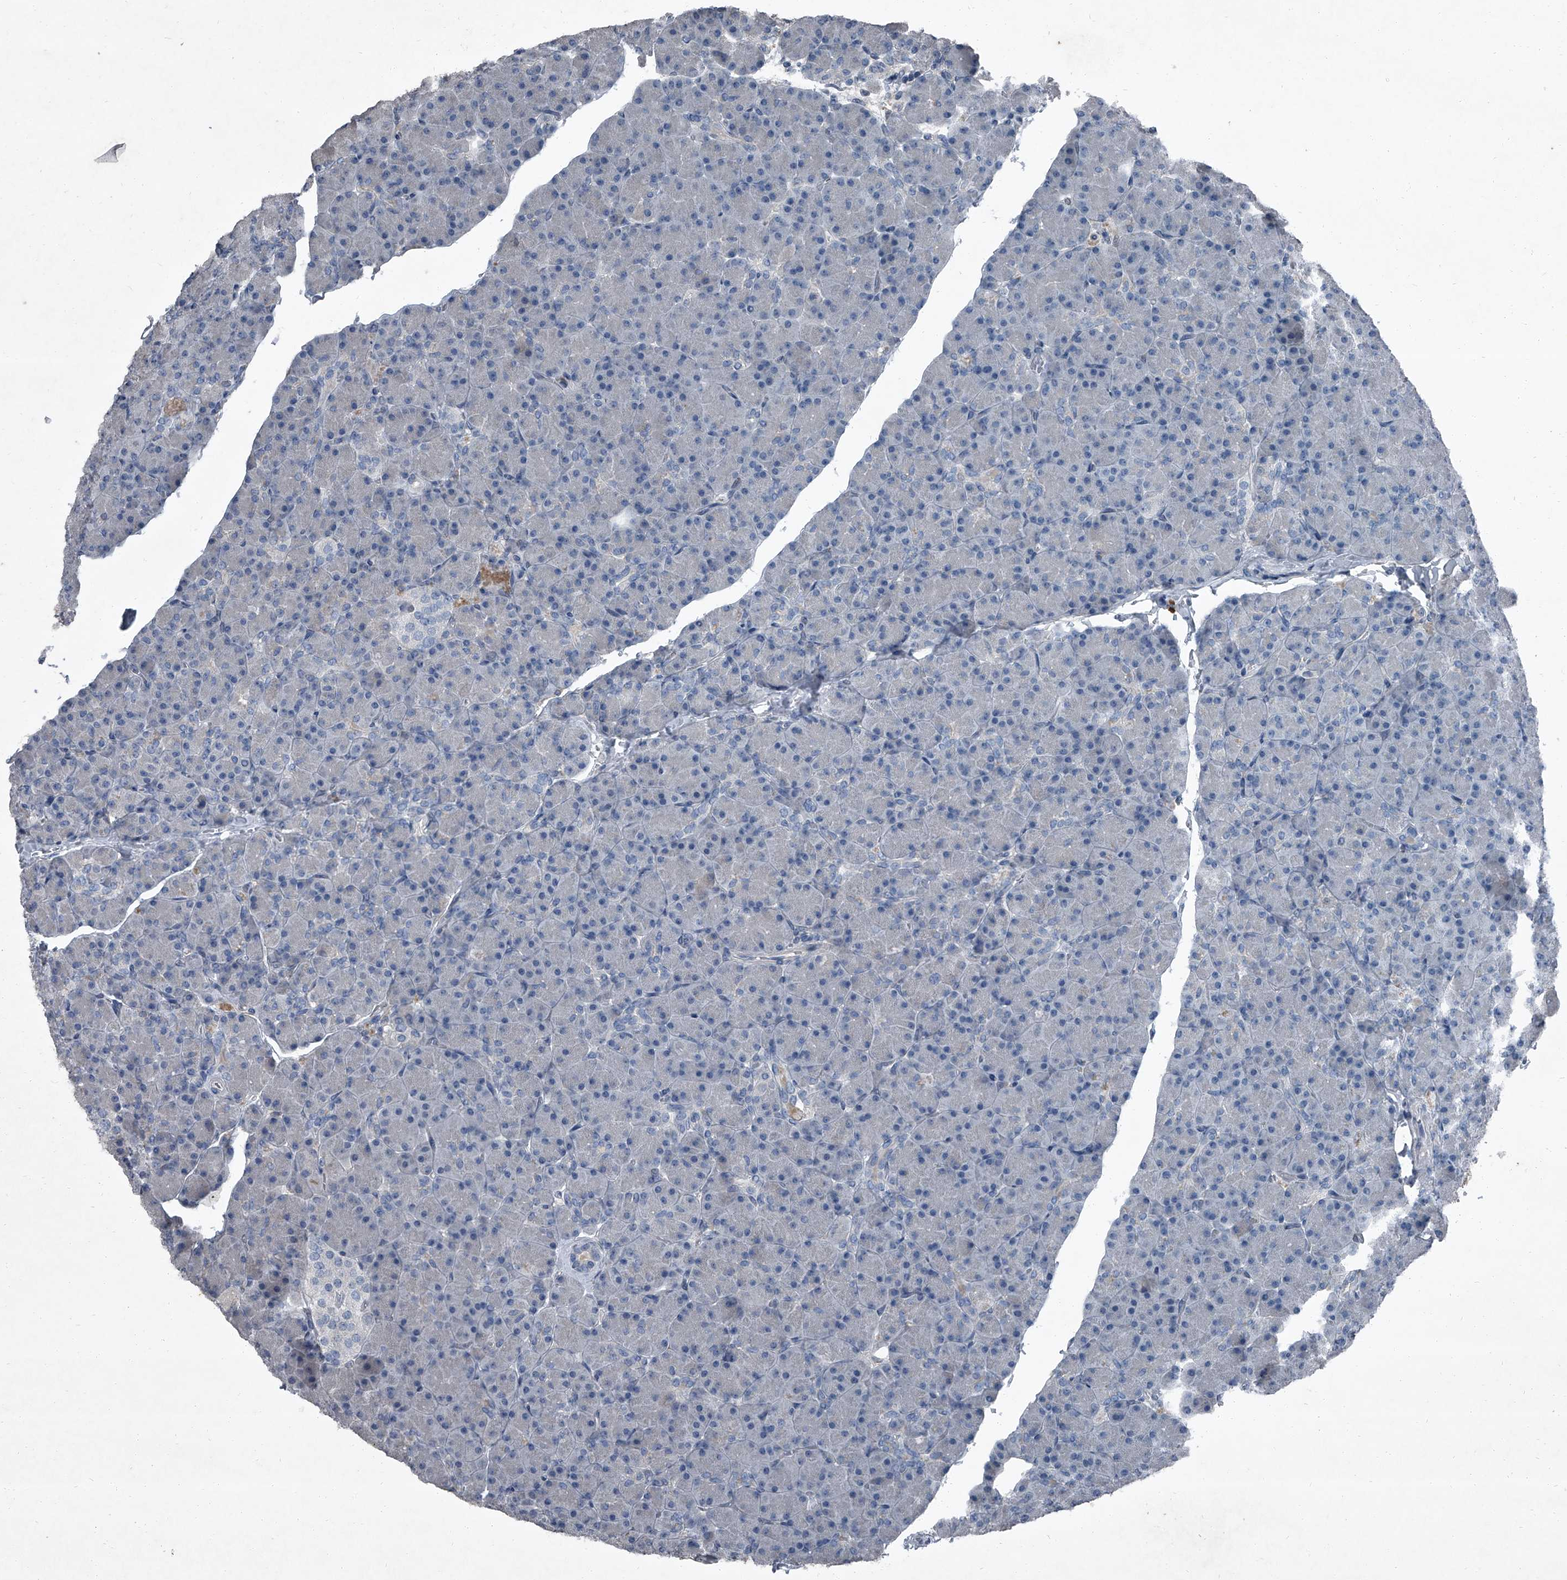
{"staining": {"intensity": "negative", "quantity": "none", "location": "none"}, "tissue": "pancreas", "cell_type": "Exocrine glandular cells", "image_type": "normal", "snomed": [{"axis": "morphology", "description": "Normal tissue, NOS"}, {"axis": "topography", "description": "Pancreas"}], "caption": "This is an immunohistochemistry photomicrograph of benign human pancreas. There is no expression in exocrine glandular cells.", "gene": "HEPHL1", "patient": {"sex": "female", "age": 43}}